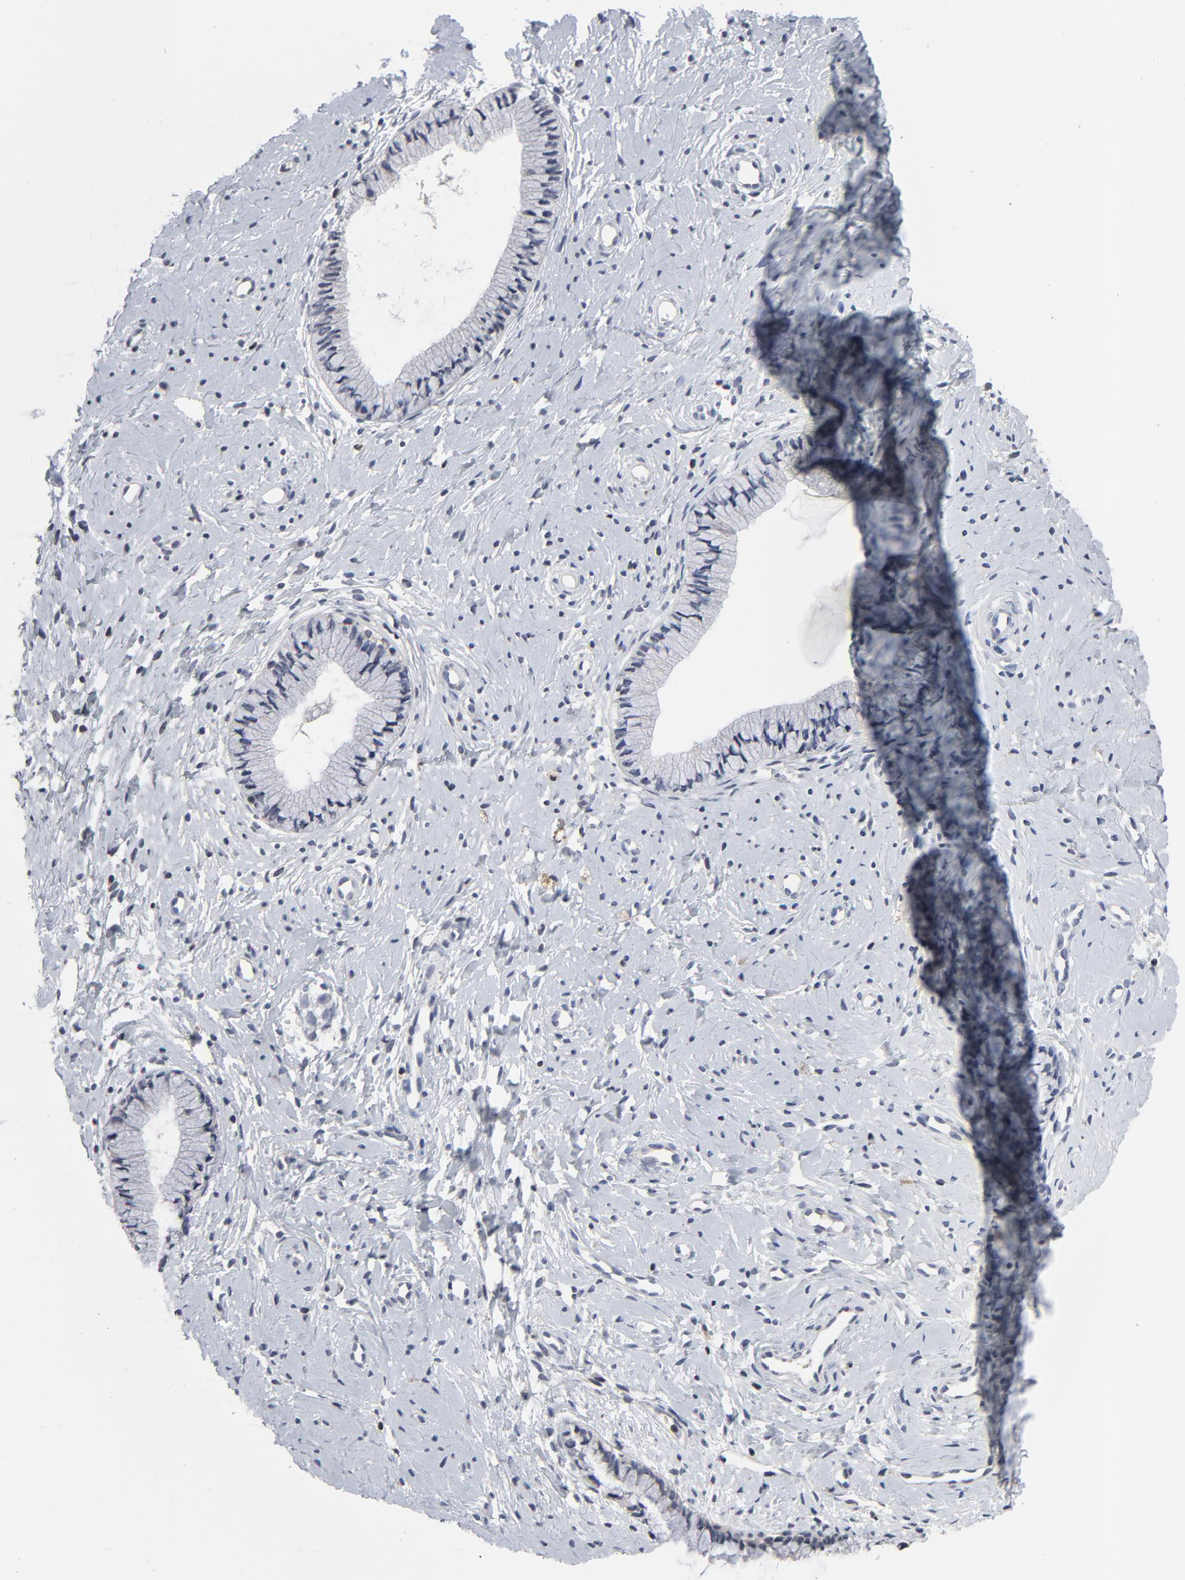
{"staining": {"intensity": "negative", "quantity": "none", "location": "none"}, "tissue": "cervix", "cell_type": "Glandular cells", "image_type": "normal", "snomed": [{"axis": "morphology", "description": "Normal tissue, NOS"}, {"axis": "topography", "description": "Cervix"}], "caption": "A histopathology image of human cervix is negative for staining in glandular cells. (IHC, brightfield microscopy, high magnification).", "gene": "TCL1A", "patient": {"sex": "female", "age": 46}}